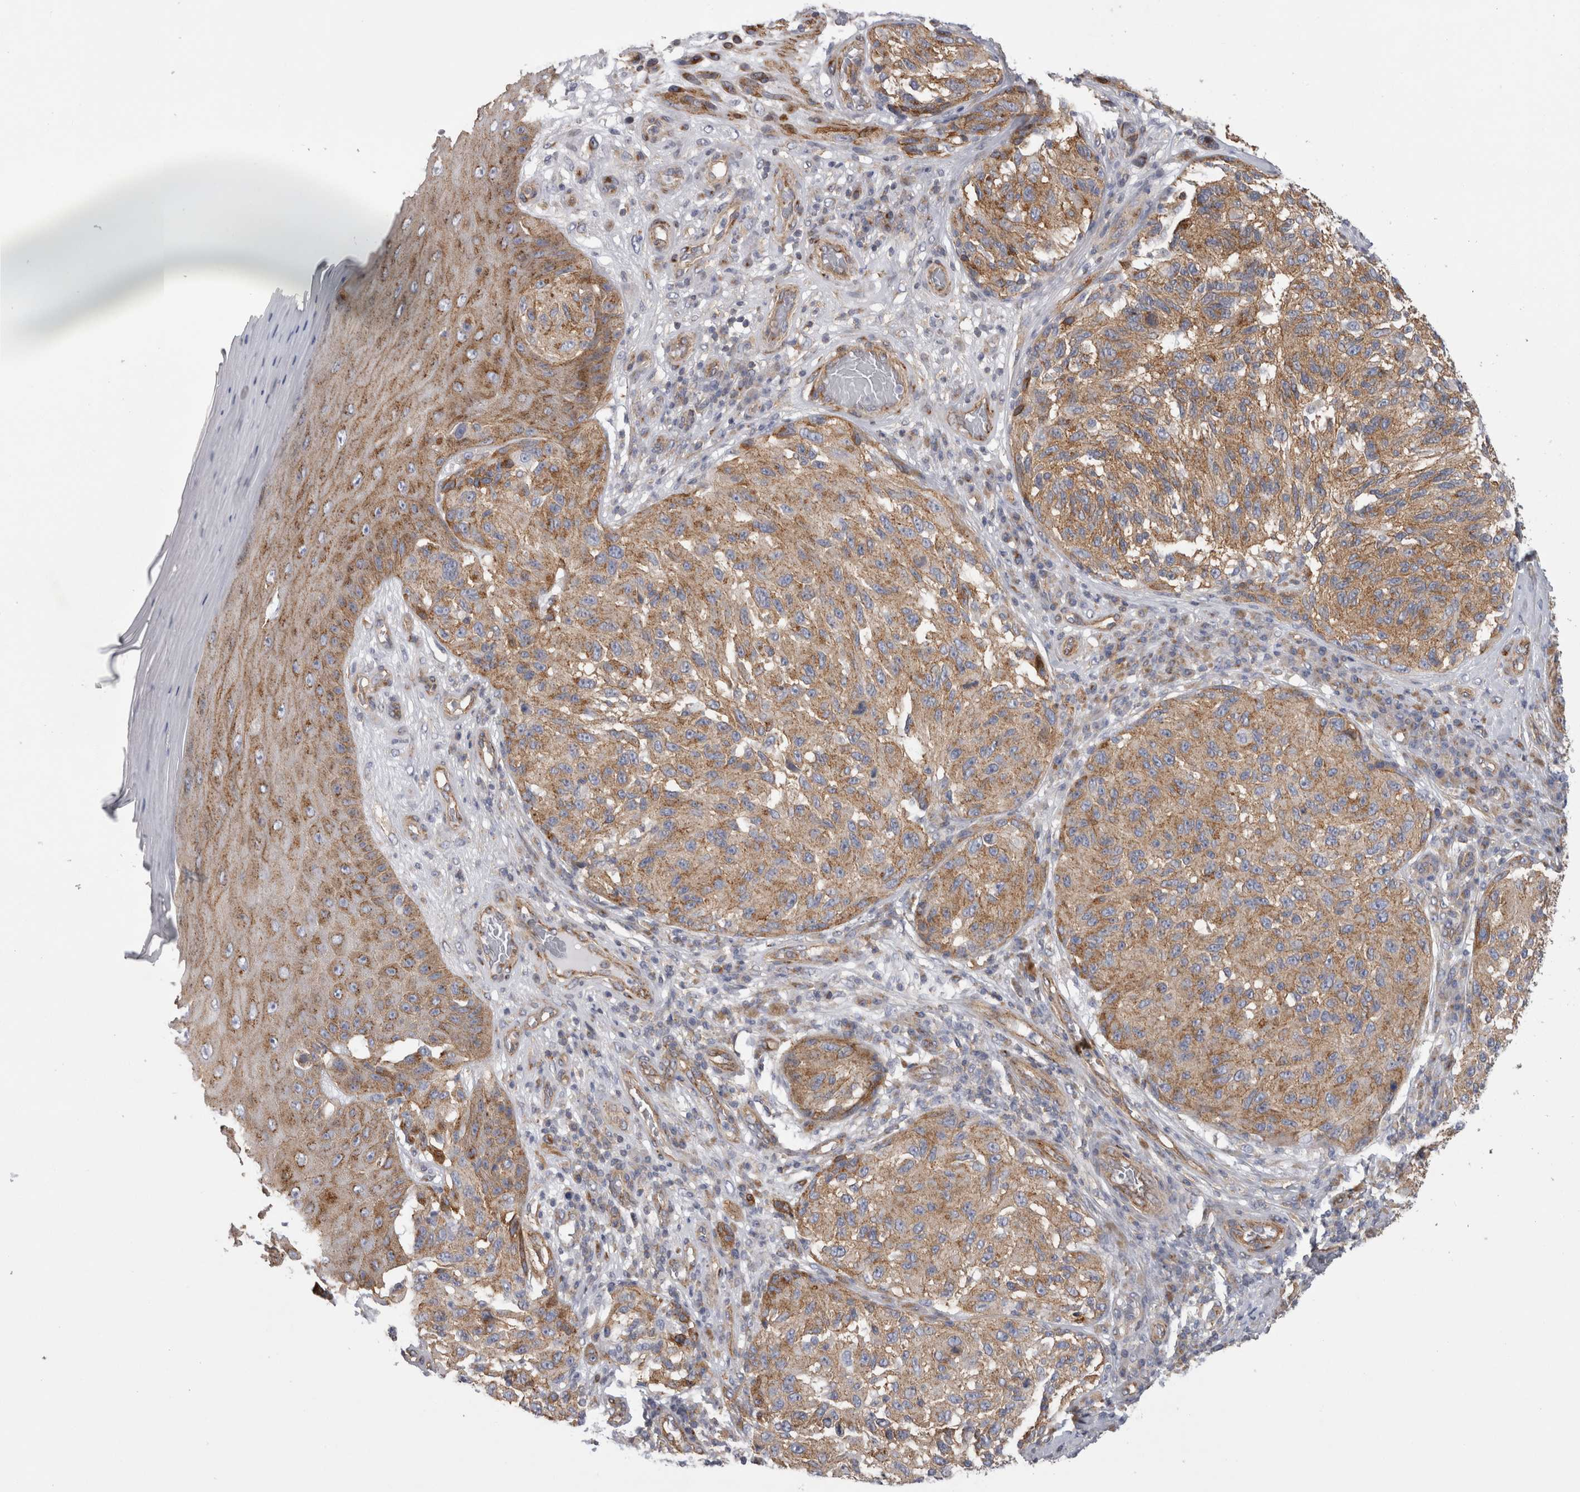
{"staining": {"intensity": "moderate", "quantity": ">75%", "location": "cytoplasmic/membranous"}, "tissue": "melanoma", "cell_type": "Tumor cells", "image_type": "cancer", "snomed": [{"axis": "morphology", "description": "Malignant melanoma, NOS"}, {"axis": "topography", "description": "Skin"}], "caption": "This histopathology image displays immunohistochemistry (IHC) staining of human melanoma, with medium moderate cytoplasmic/membranous positivity in approximately >75% of tumor cells.", "gene": "ATXN3", "patient": {"sex": "female", "age": 73}}